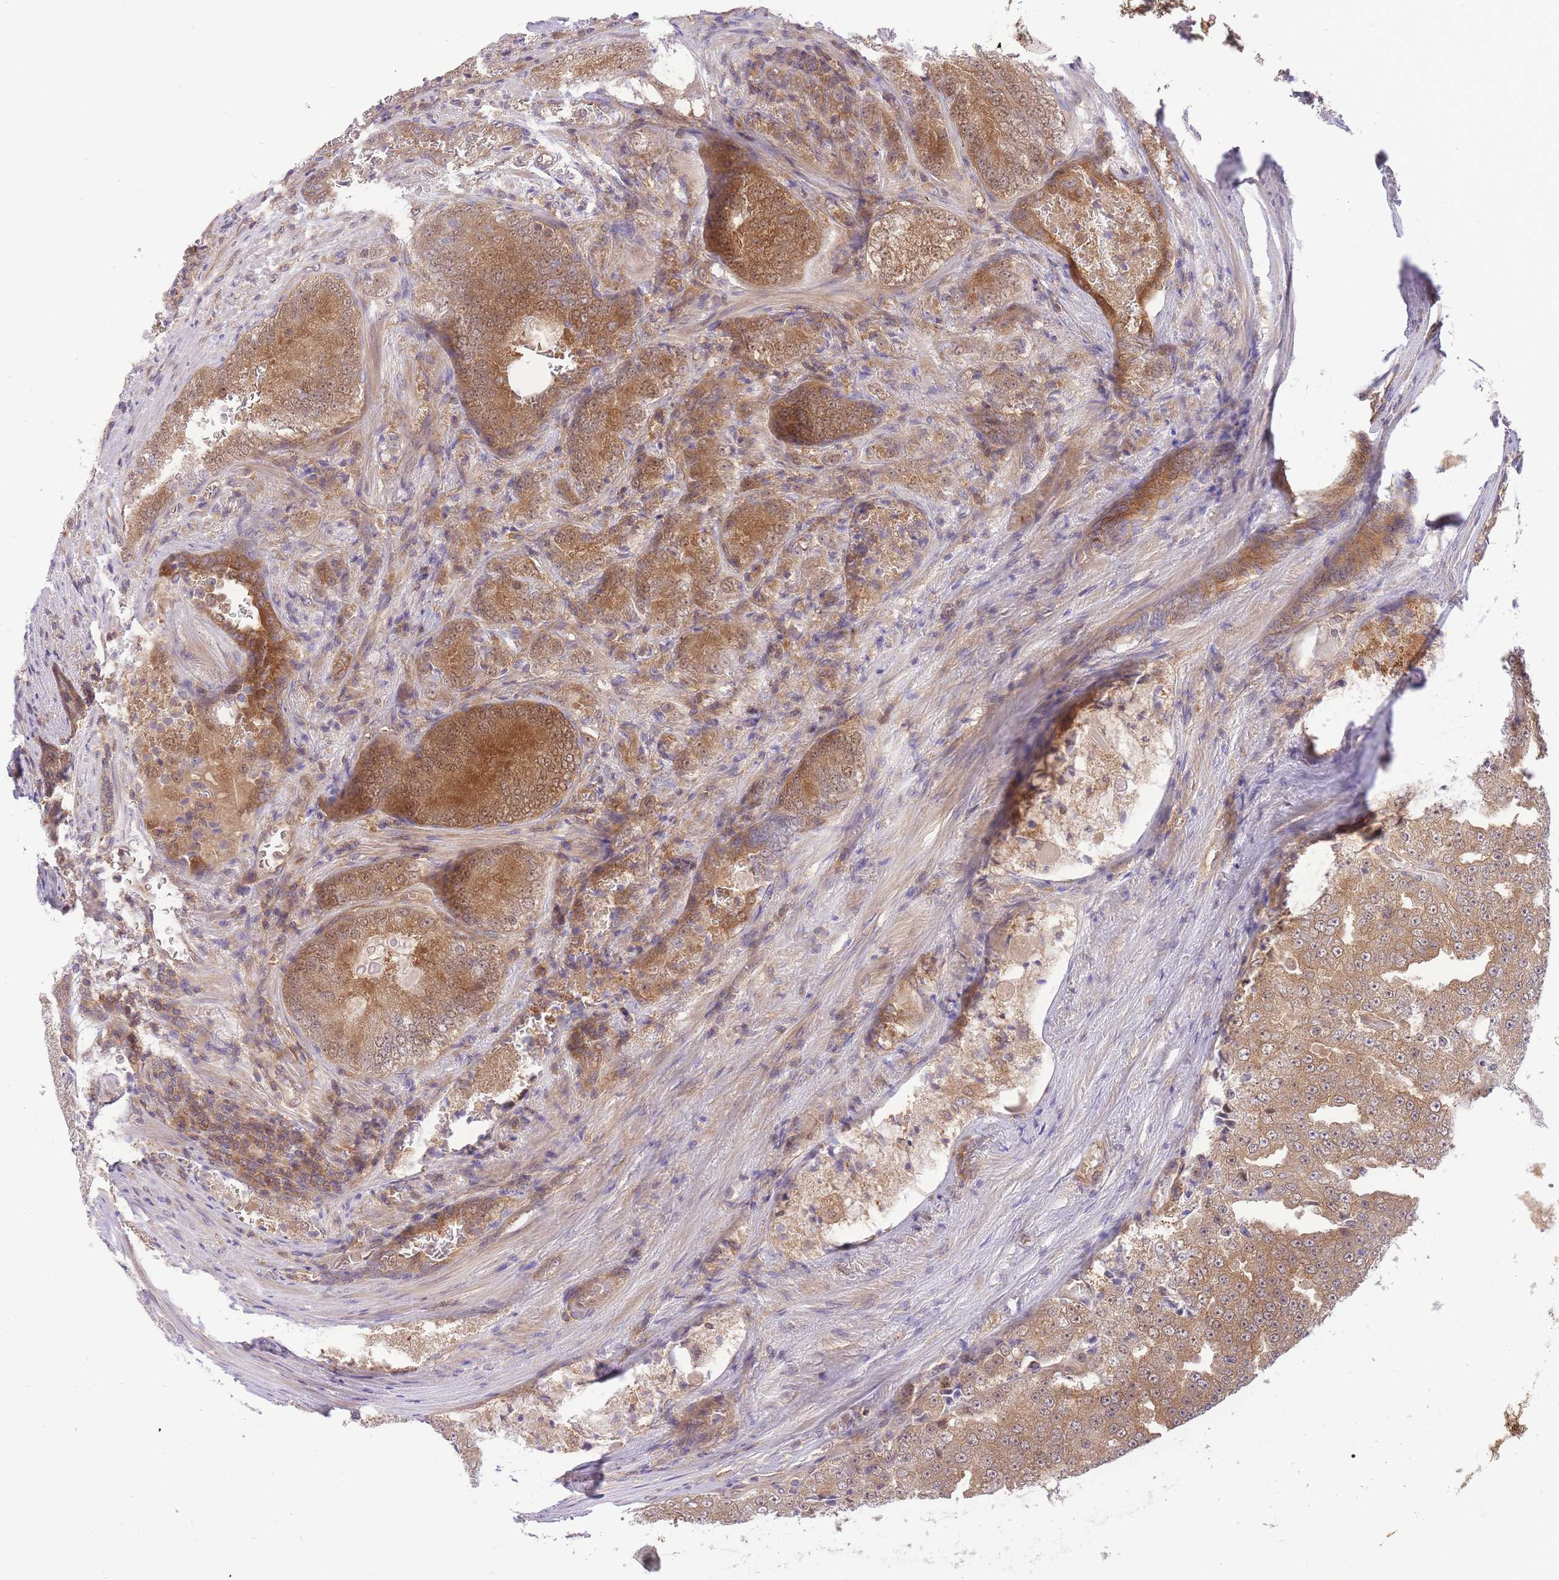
{"staining": {"intensity": "moderate", "quantity": "25%-75%", "location": "cytoplasmic/membranous"}, "tissue": "prostate cancer", "cell_type": "Tumor cells", "image_type": "cancer", "snomed": [{"axis": "morphology", "description": "Adenocarcinoma, High grade"}, {"axis": "topography", "description": "Prostate"}], "caption": "High-grade adenocarcinoma (prostate) was stained to show a protein in brown. There is medium levels of moderate cytoplasmic/membranous staining in approximately 25%-75% of tumor cells.", "gene": "PREP", "patient": {"sex": "male", "age": 63}}